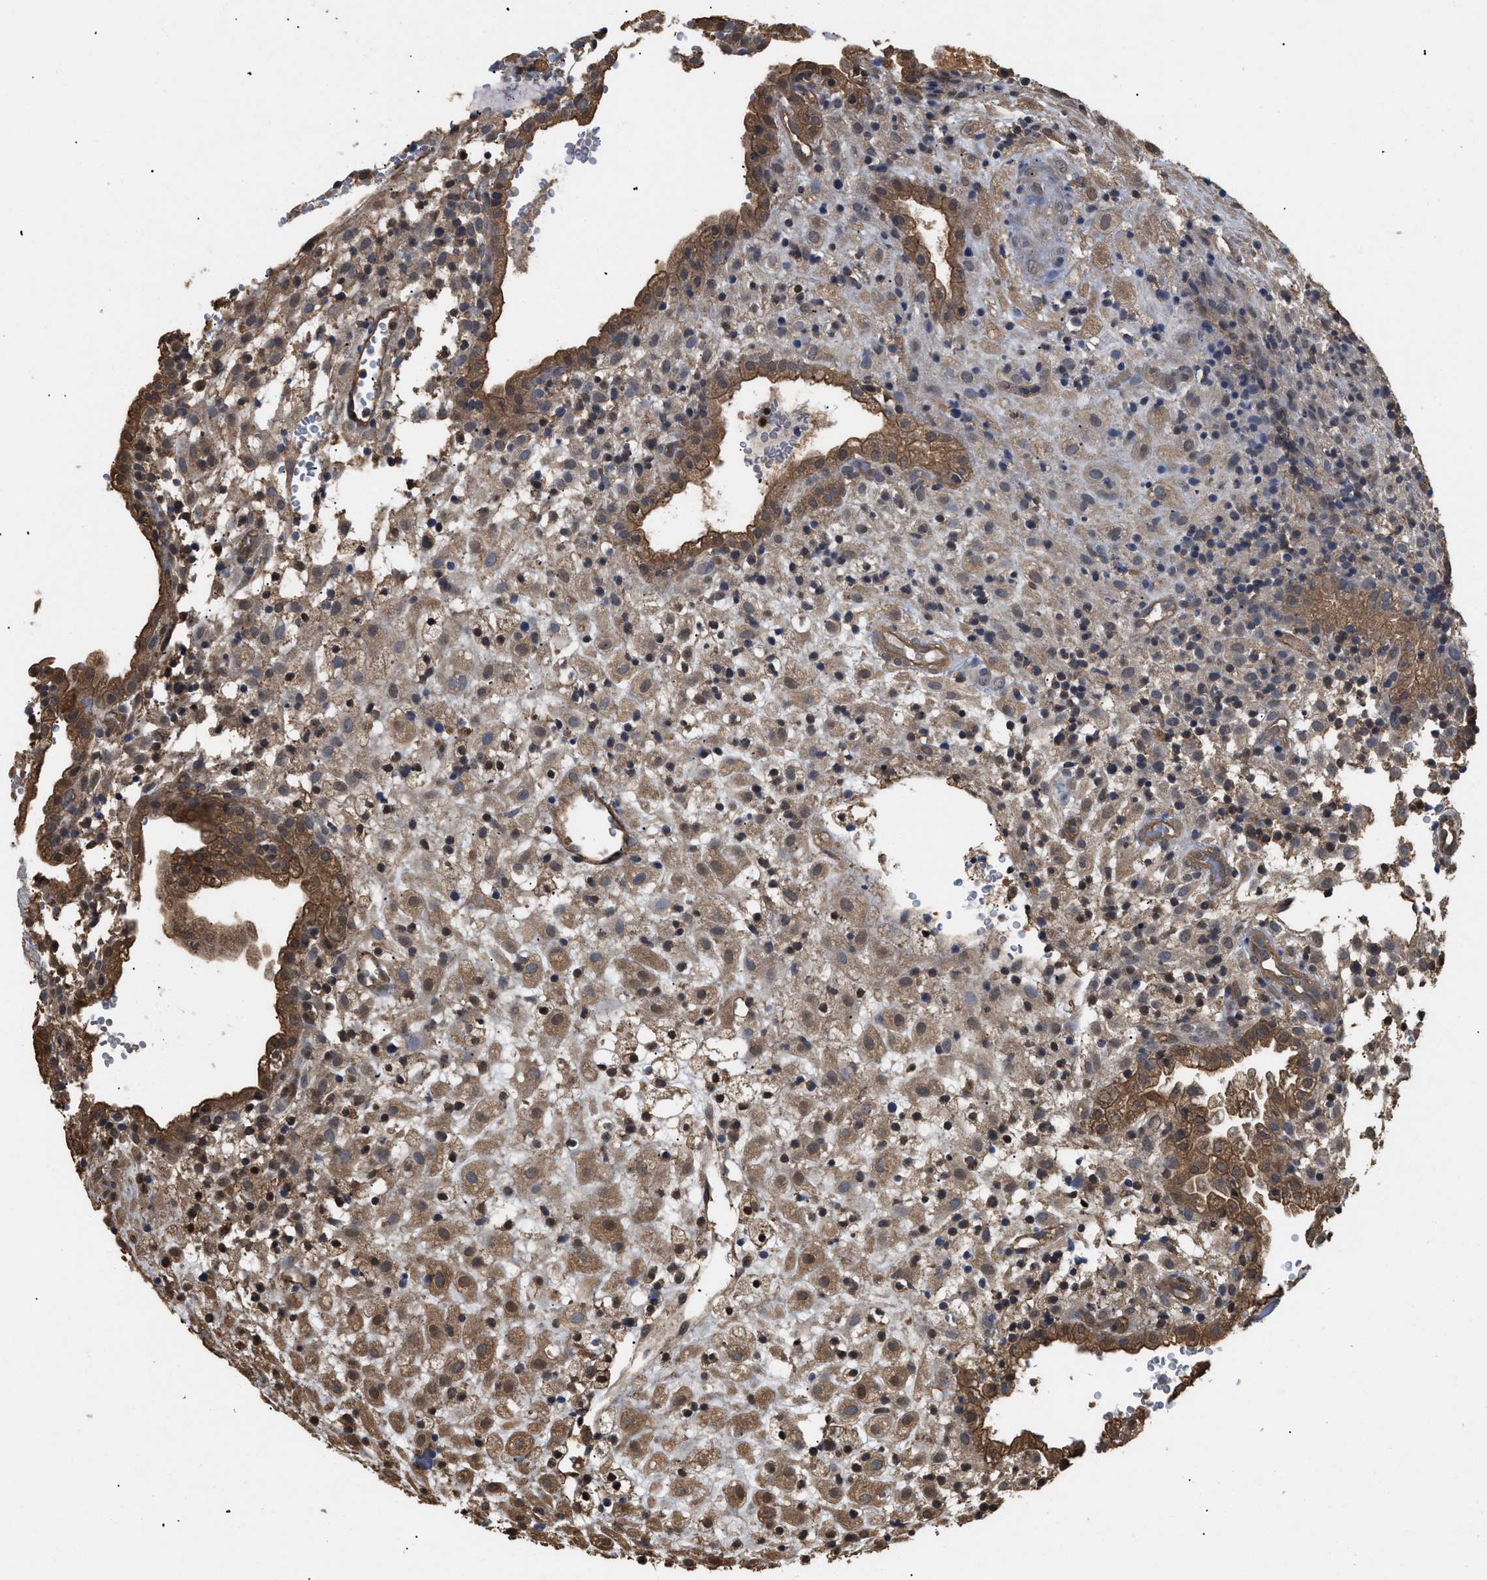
{"staining": {"intensity": "moderate", "quantity": ">75%", "location": "cytoplasmic/membranous"}, "tissue": "placenta", "cell_type": "Decidual cells", "image_type": "normal", "snomed": [{"axis": "morphology", "description": "Normal tissue, NOS"}, {"axis": "topography", "description": "Placenta"}], "caption": "Protein analysis of benign placenta shows moderate cytoplasmic/membranous expression in approximately >75% of decidual cells.", "gene": "CALM1", "patient": {"sex": "female", "age": 18}}